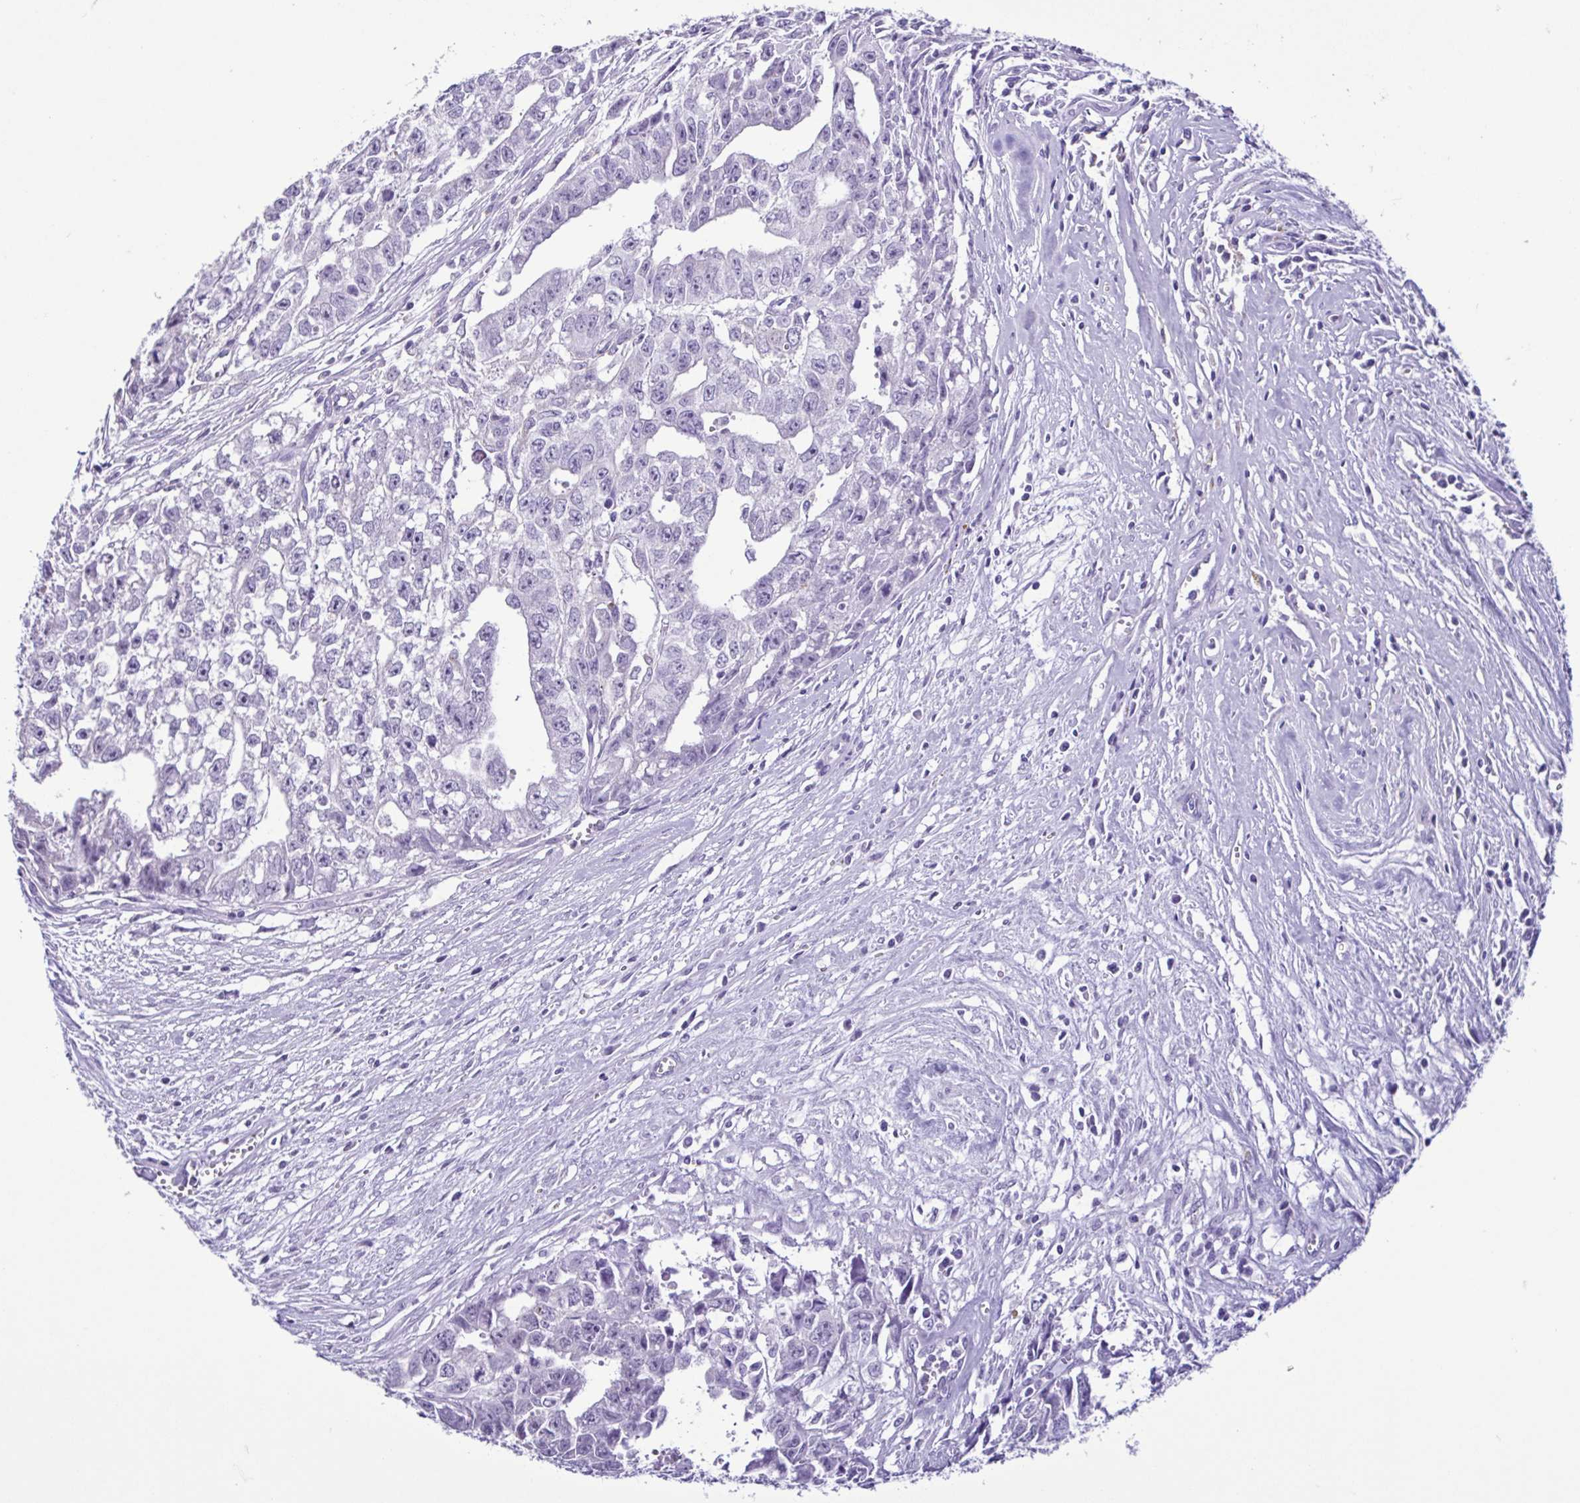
{"staining": {"intensity": "negative", "quantity": "none", "location": "none"}, "tissue": "testis cancer", "cell_type": "Tumor cells", "image_type": "cancer", "snomed": [{"axis": "morphology", "description": "Carcinoma, Embryonal, NOS"}, {"axis": "morphology", "description": "Teratoma, malignant, NOS"}, {"axis": "topography", "description": "Testis"}], "caption": "The histopathology image shows no staining of tumor cells in testis embryonal carcinoma.", "gene": "CBY2", "patient": {"sex": "male", "age": 24}}